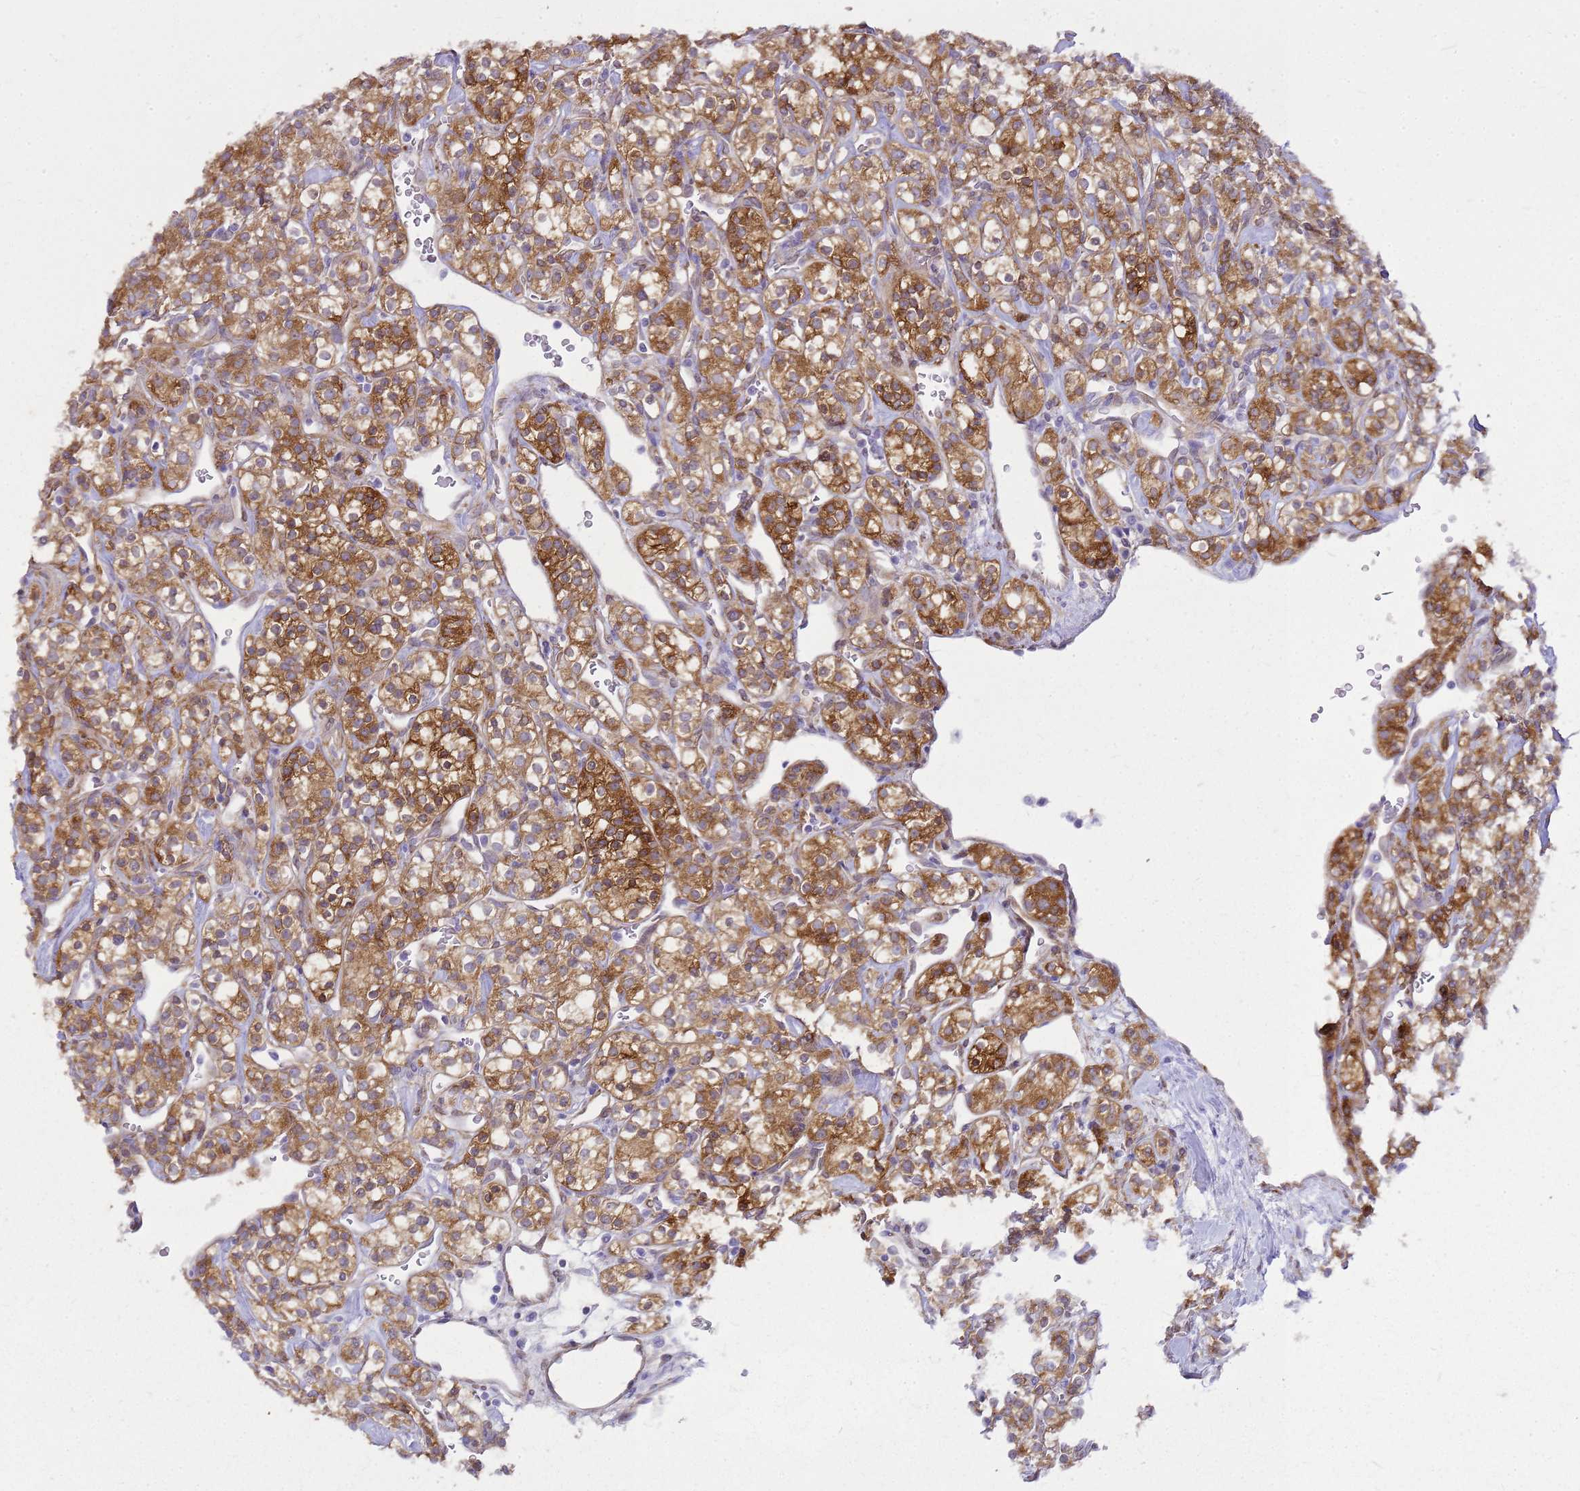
{"staining": {"intensity": "moderate", "quantity": ">75%", "location": "cytoplasmic/membranous"}, "tissue": "renal cancer", "cell_type": "Tumor cells", "image_type": "cancer", "snomed": [{"axis": "morphology", "description": "Adenocarcinoma, NOS"}, {"axis": "topography", "description": "Kidney"}], "caption": "Renal cancer (adenocarcinoma) stained with a brown dye reveals moderate cytoplasmic/membranous positive positivity in approximately >75% of tumor cells.", "gene": "HSPB1", "patient": {"sex": "male", "age": 77}}